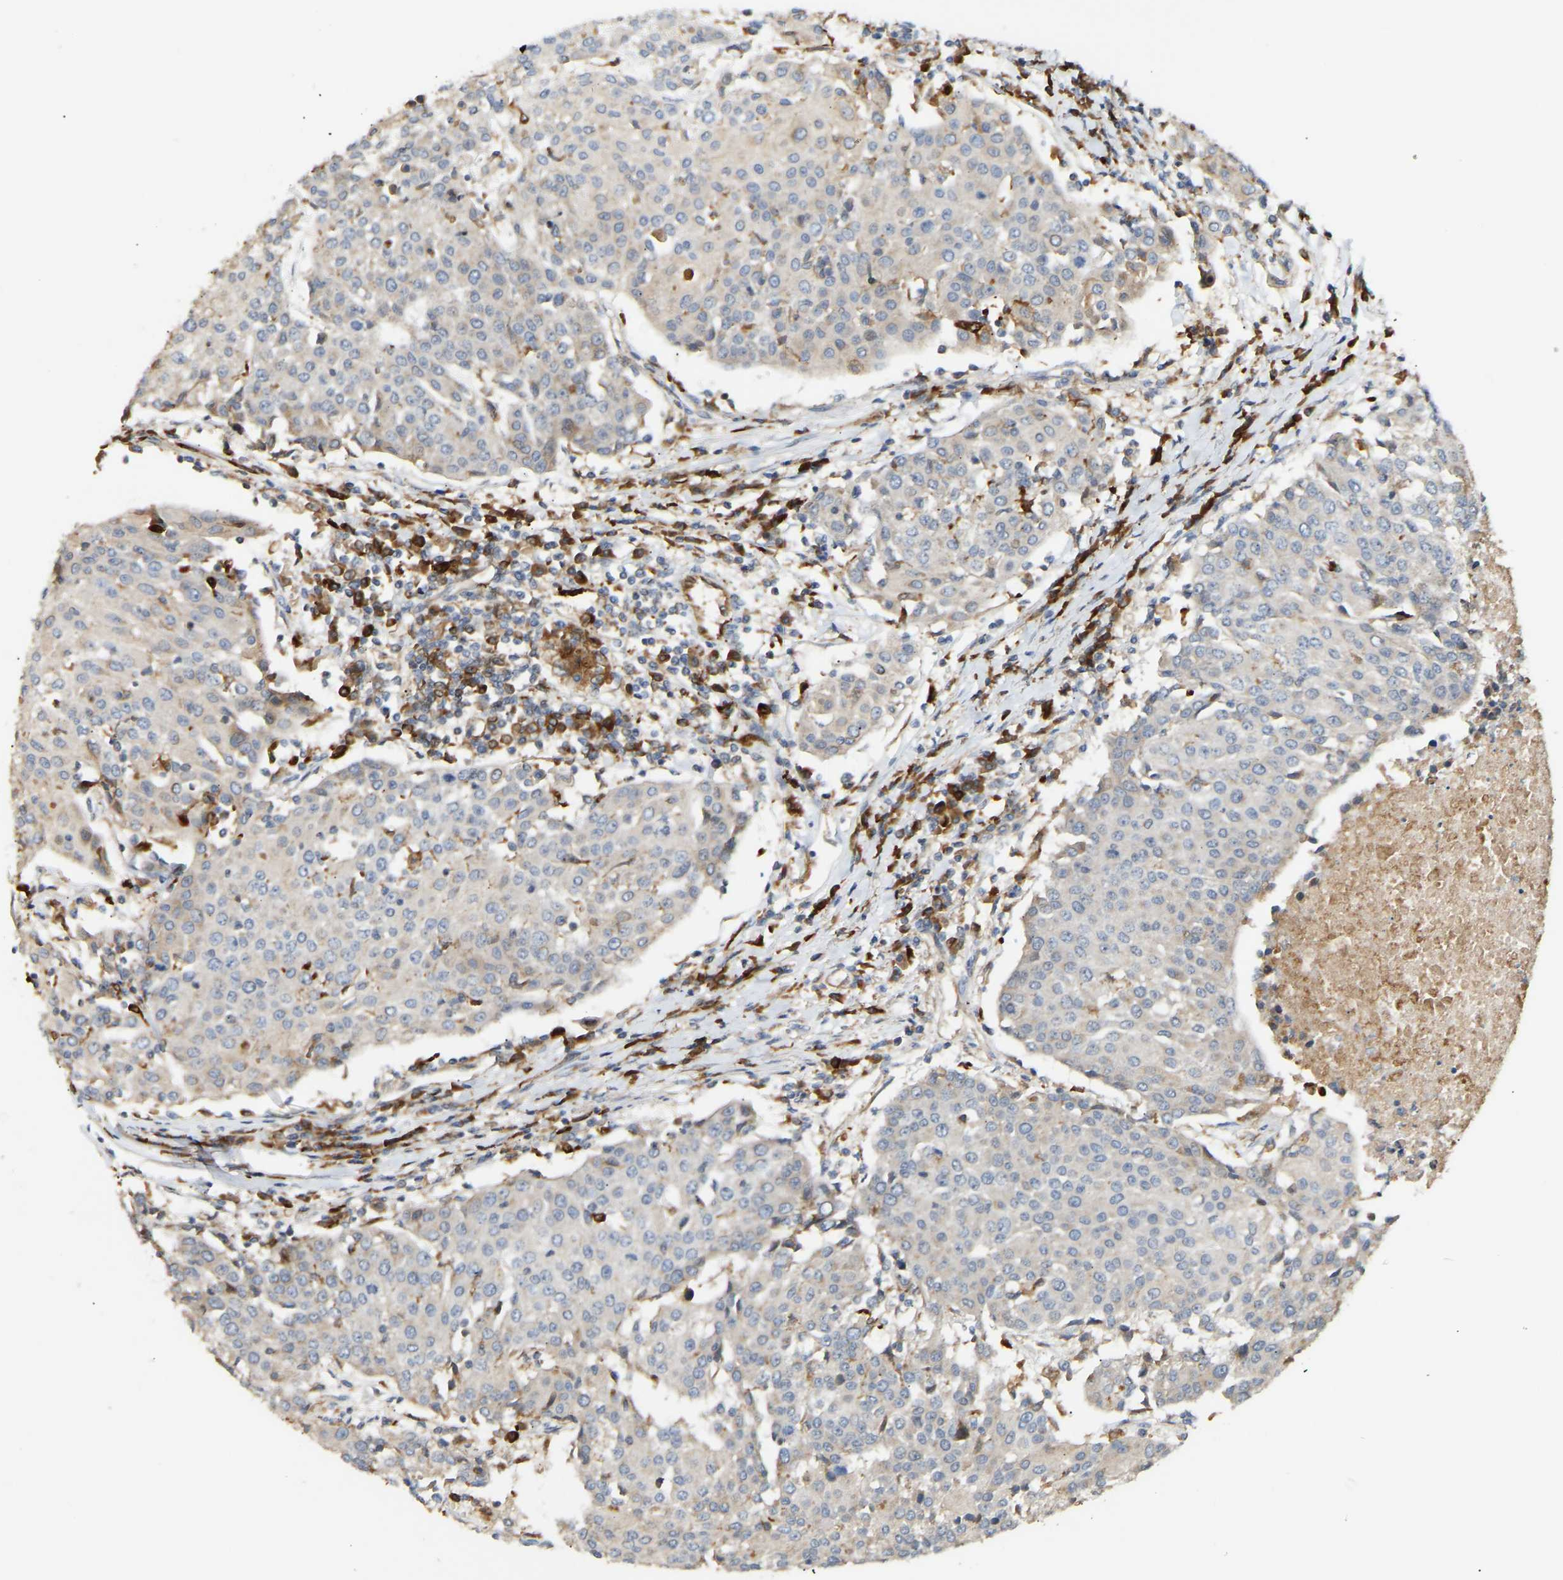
{"staining": {"intensity": "weak", "quantity": "<25%", "location": "cytoplasmic/membranous"}, "tissue": "urothelial cancer", "cell_type": "Tumor cells", "image_type": "cancer", "snomed": [{"axis": "morphology", "description": "Urothelial carcinoma, High grade"}, {"axis": "topography", "description": "Urinary bladder"}], "caption": "This photomicrograph is of urothelial carcinoma (high-grade) stained with immunohistochemistry (IHC) to label a protein in brown with the nuclei are counter-stained blue. There is no staining in tumor cells. (DAB IHC, high magnification).", "gene": "PLCG2", "patient": {"sex": "female", "age": 85}}